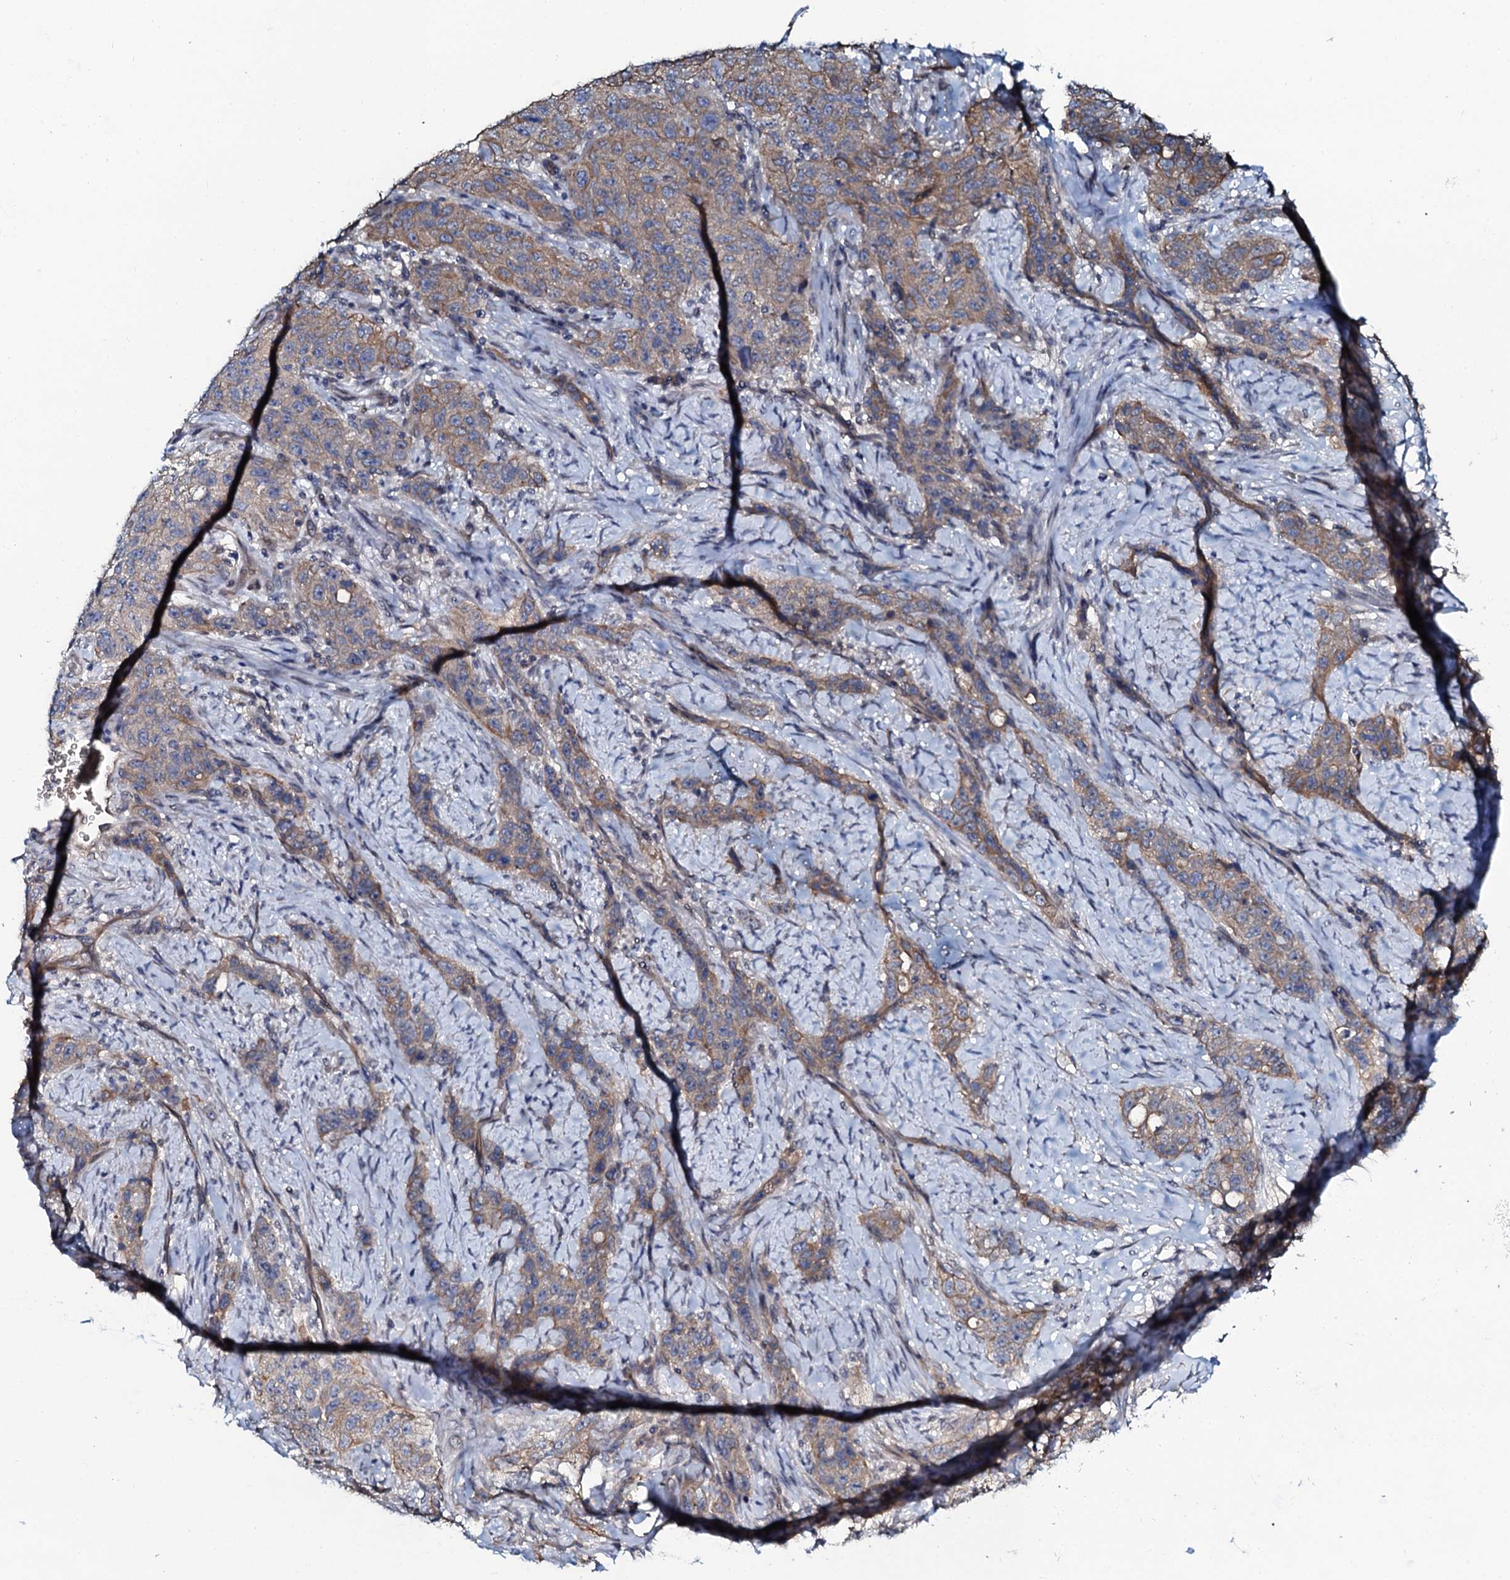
{"staining": {"intensity": "weak", "quantity": ">75%", "location": "cytoplasmic/membranous"}, "tissue": "stomach cancer", "cell_type": "Tumor cells", "image_type": "cancer", "snomed": [{"axis": "morphology", "description": "Adenocarcinoma, NOS"}, {"axis": "topography", "description": "Stomach"}], "caption": "Immunohistochemistry staining of stomach adenocarcinoma, which exhibits low levels of weak cytoplasmic/membranous staining in approximately >75% of tumor cells indicating weak cytoplasmic/membranous protein staining. The staining was performed using DAB (brown) for protein detection and nuclei were counterstained in hematoxylin (blue).", "gene": "C10orf88", "patient": {"sex": "male", "age": 48}}